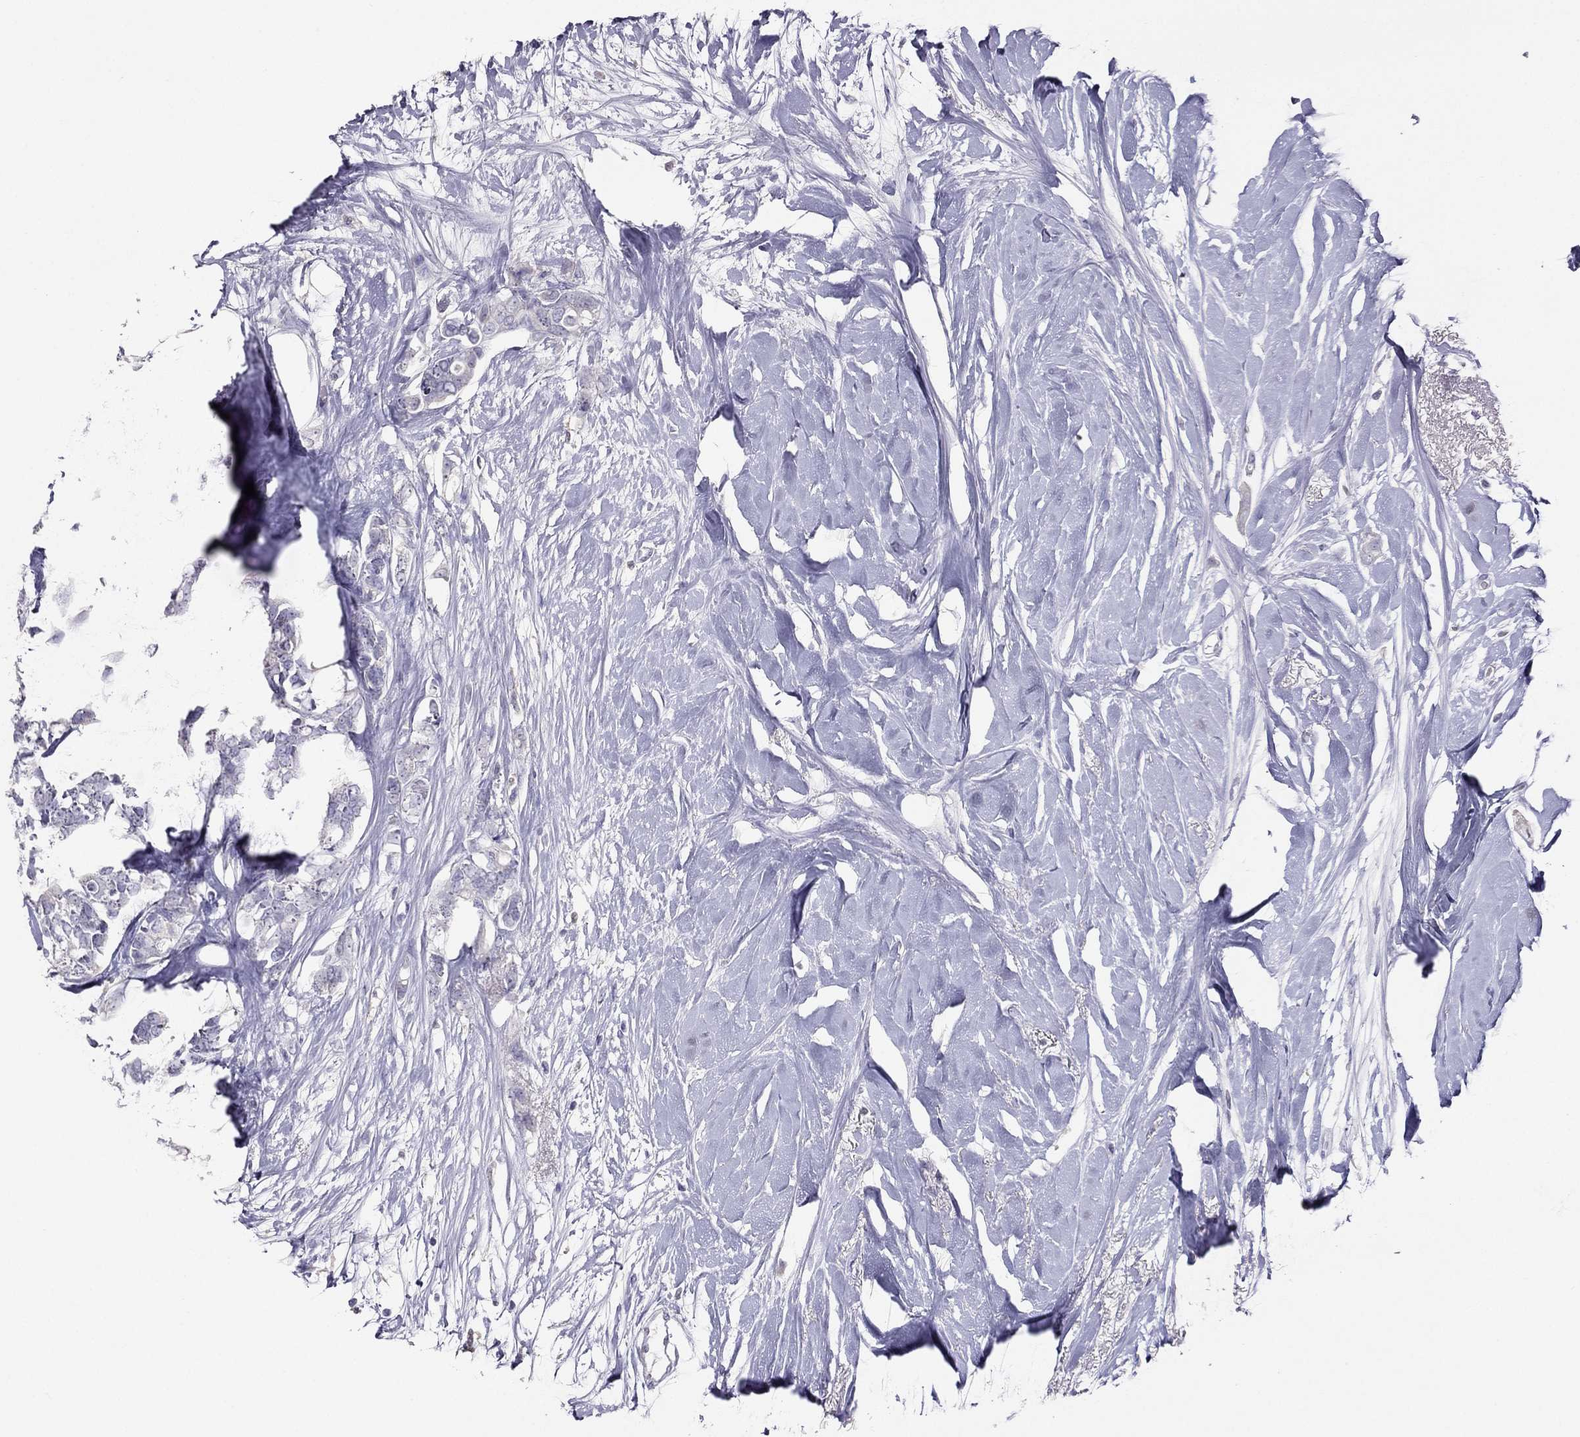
{"staining": {"intensity": "negative", "quantity": "none", "location": "none"}, "tissue": "breast cancer", "cell_type": "Tumor cells", "image_type": "cancer", "snomed": [{"axis": "morphology", "description": "Duct carcinoma"}, {"axis": "topography", "description": "Breast"}], "caption": "A histopathology image of human breast cancer is negative for staining in tumor cells.", "gene": "RGS8", "patient": {"sex": "female", "age": 40}}